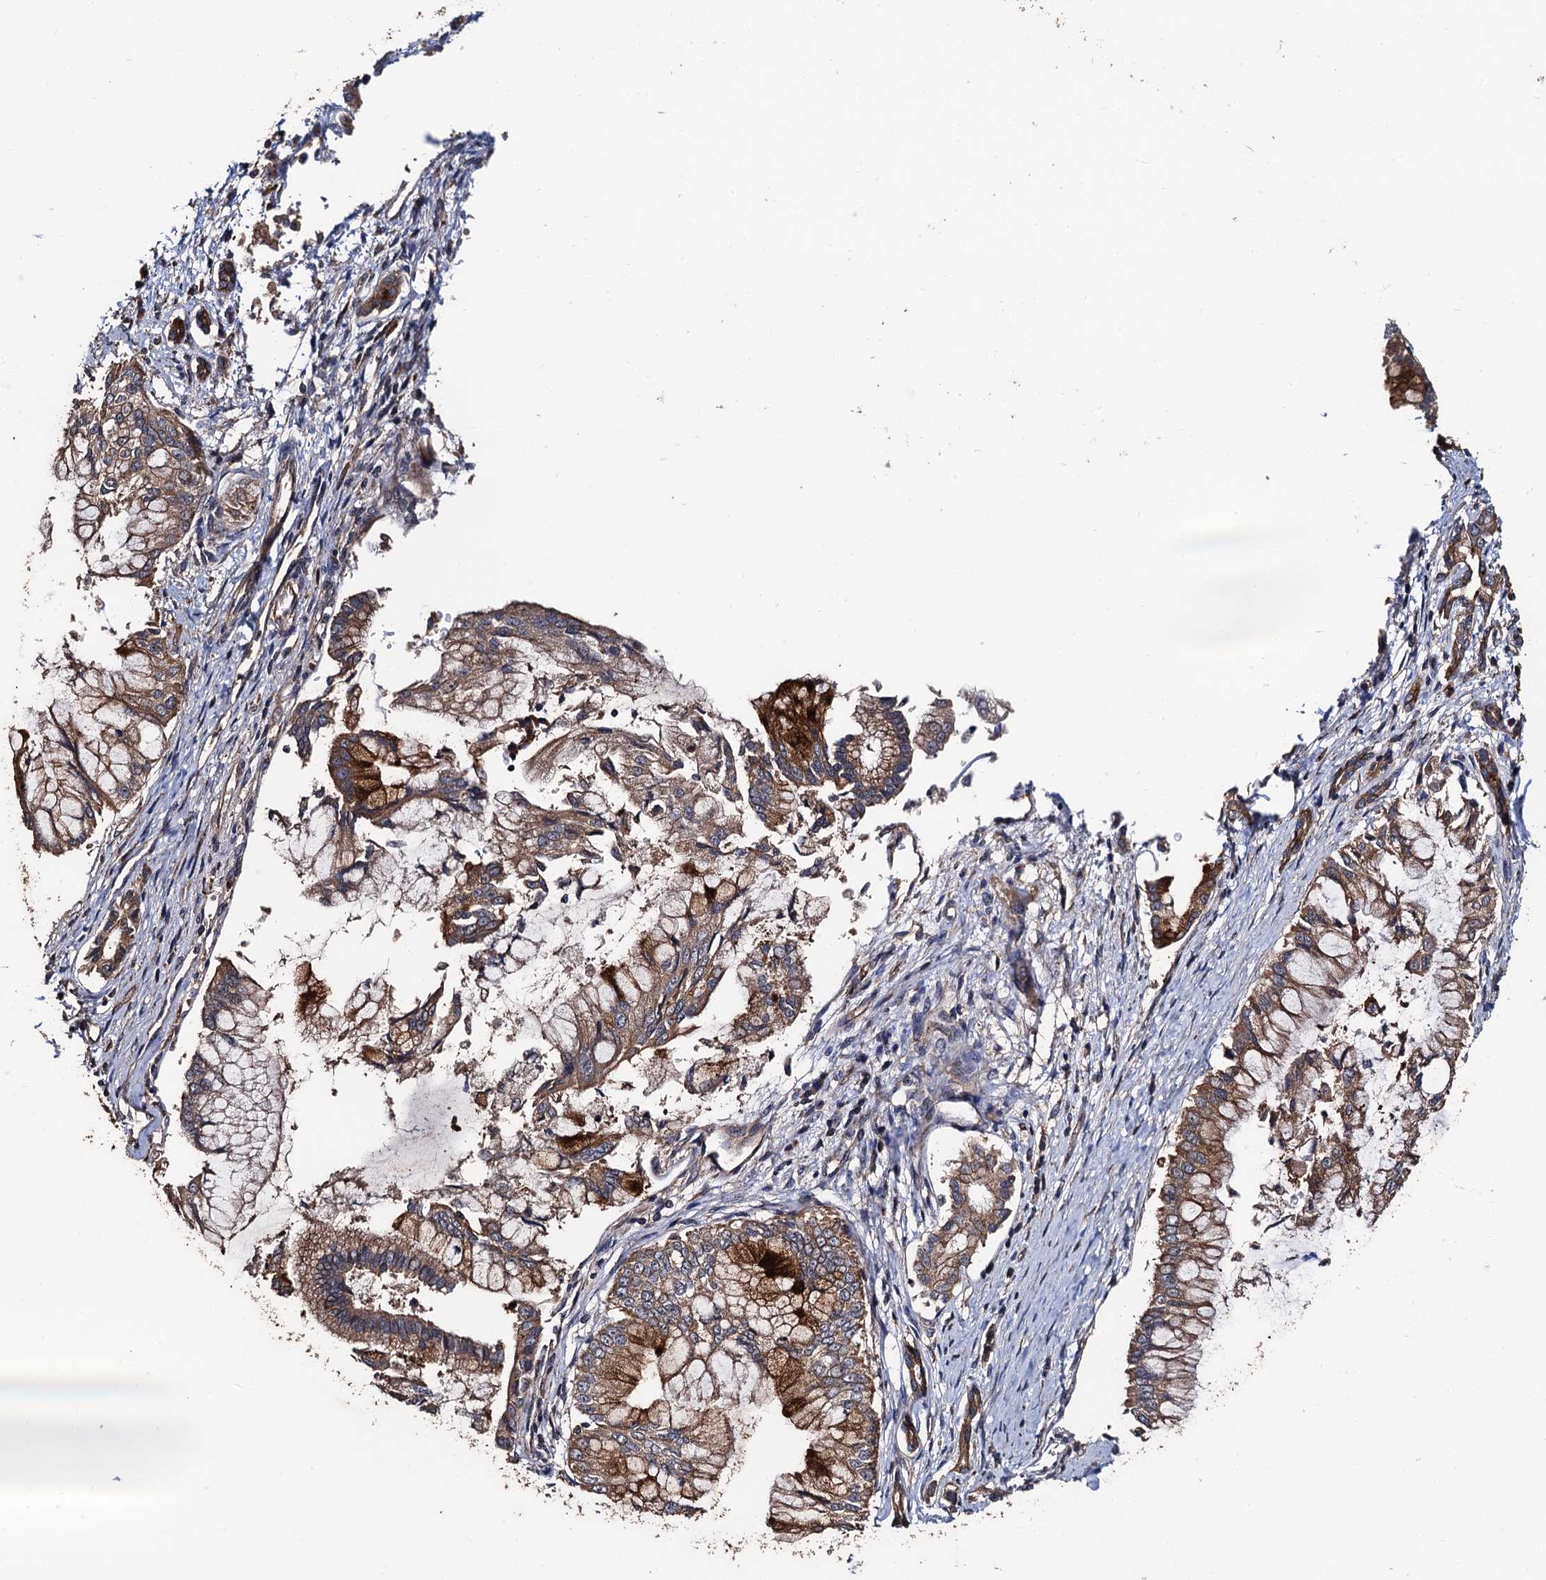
{"staining": {"intensity": "moderate", "quantity": ">75%", "location": "cytoplasmic/membranous"}, "tissue": "pancreatic cancer", "cell_type": "Tumor cells", "image_type": "cancer", "snomed": [{"axis": "morphology", "description": "Adenocarcinoma, NOS"}, {"axis": "topography", "description": "Pancreas"}], "caption": "Pancreatic adenocarcinoma stained with immunohistochemistry (IHC) shows moderate cytoplasmic/membranous expression in approximately >75% of tumor cells.", "gene": "PPTC7", "patient": {"sex": "male", "age": 46}}